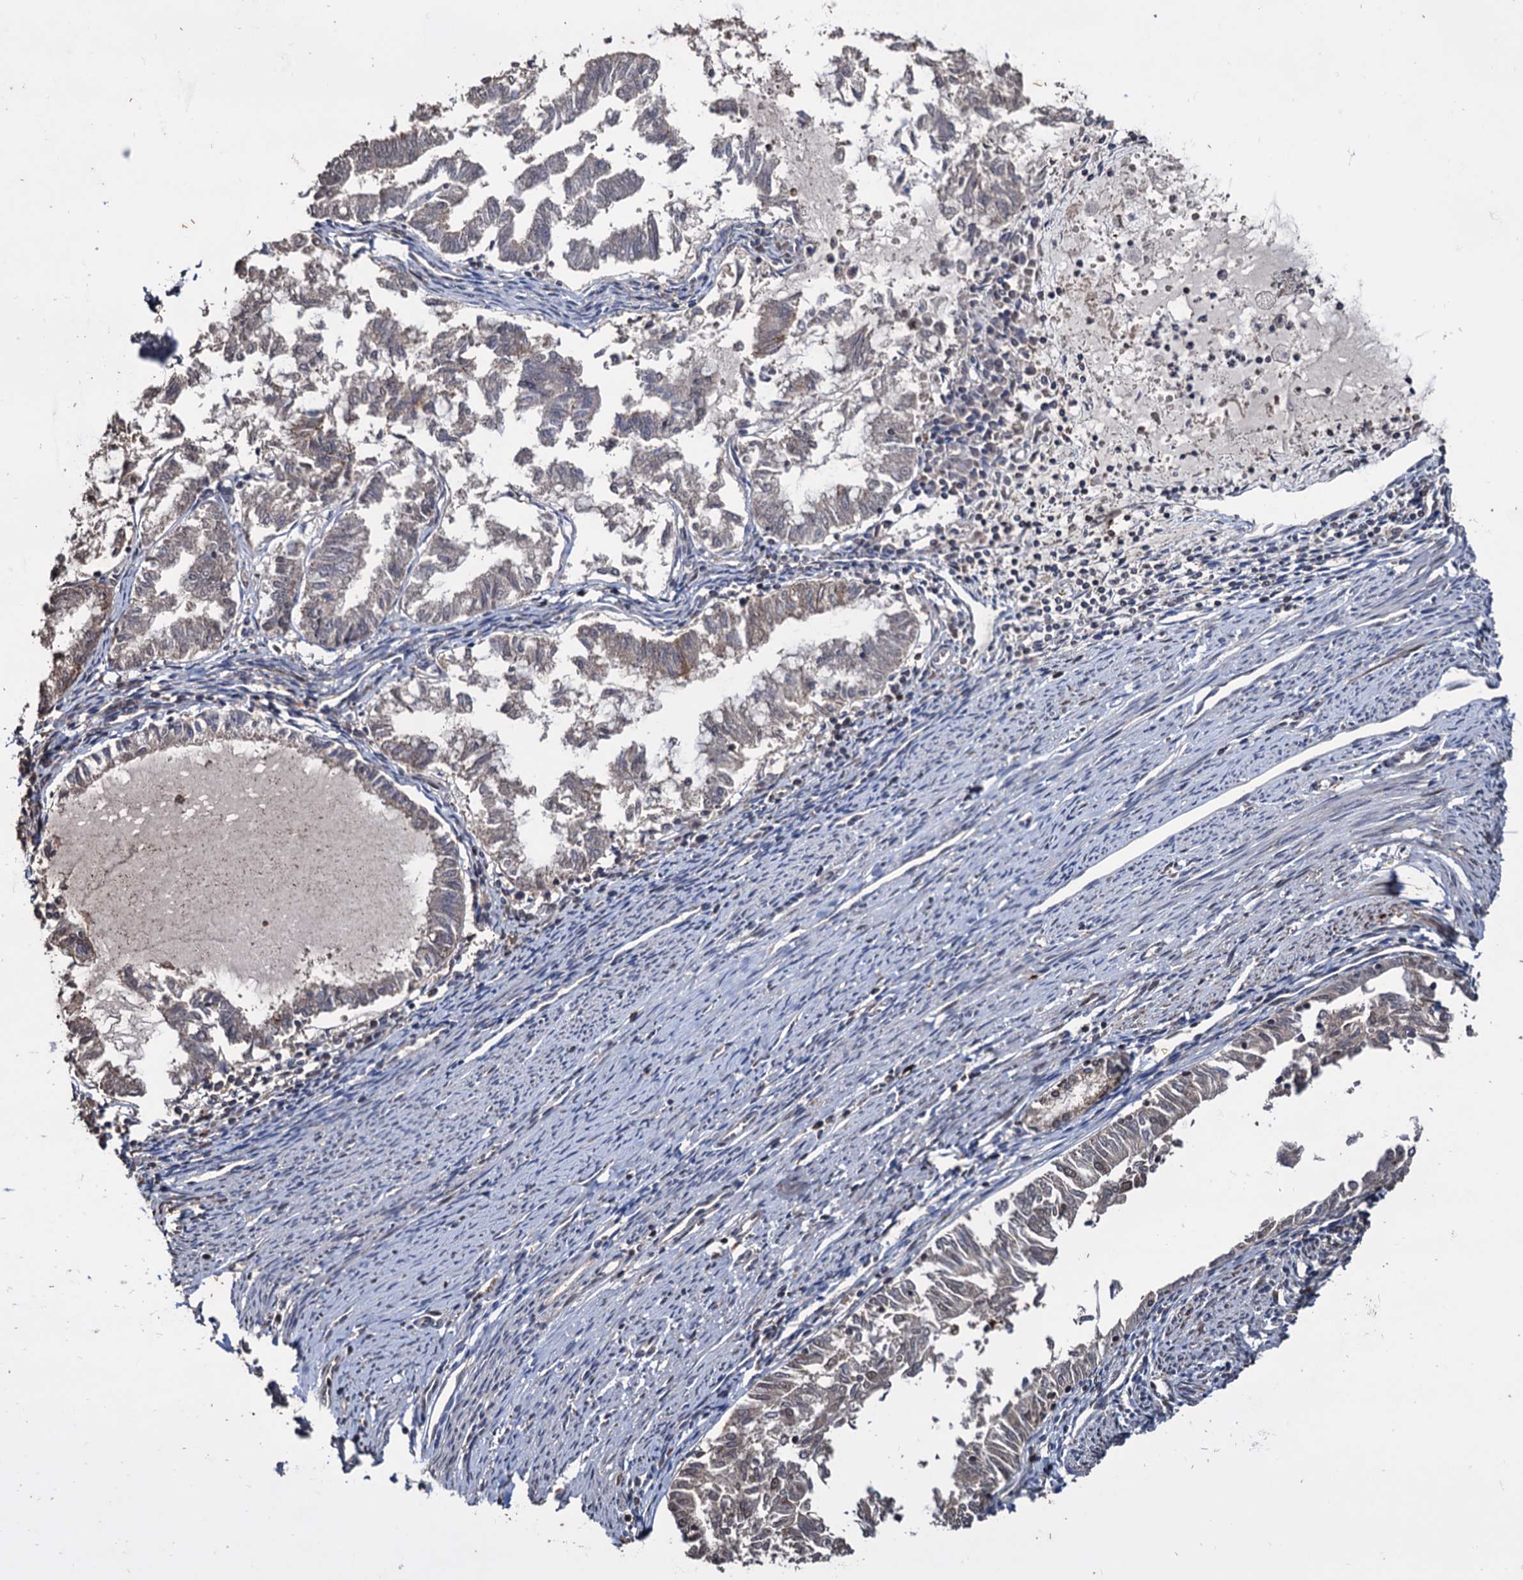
{"staining": {"intensity": "weak", "quantity": "<25%", "location": "cytoplasmic/membranous"}, "tissue": "endometrial cancer", "cell_type": "Tumor cells", "image_type": "cancer", "snomed": [{"axis": "morphology", "description": "Adenocarcinoma, NOS"}, {"axis": "topography", "description": "Endometrium"}], "caption": "The micrograph exhibits no staining of tumor cells in endometrial cancer.", "gene": "KLF5", "patient": {"sex": "female", "age": 79}}